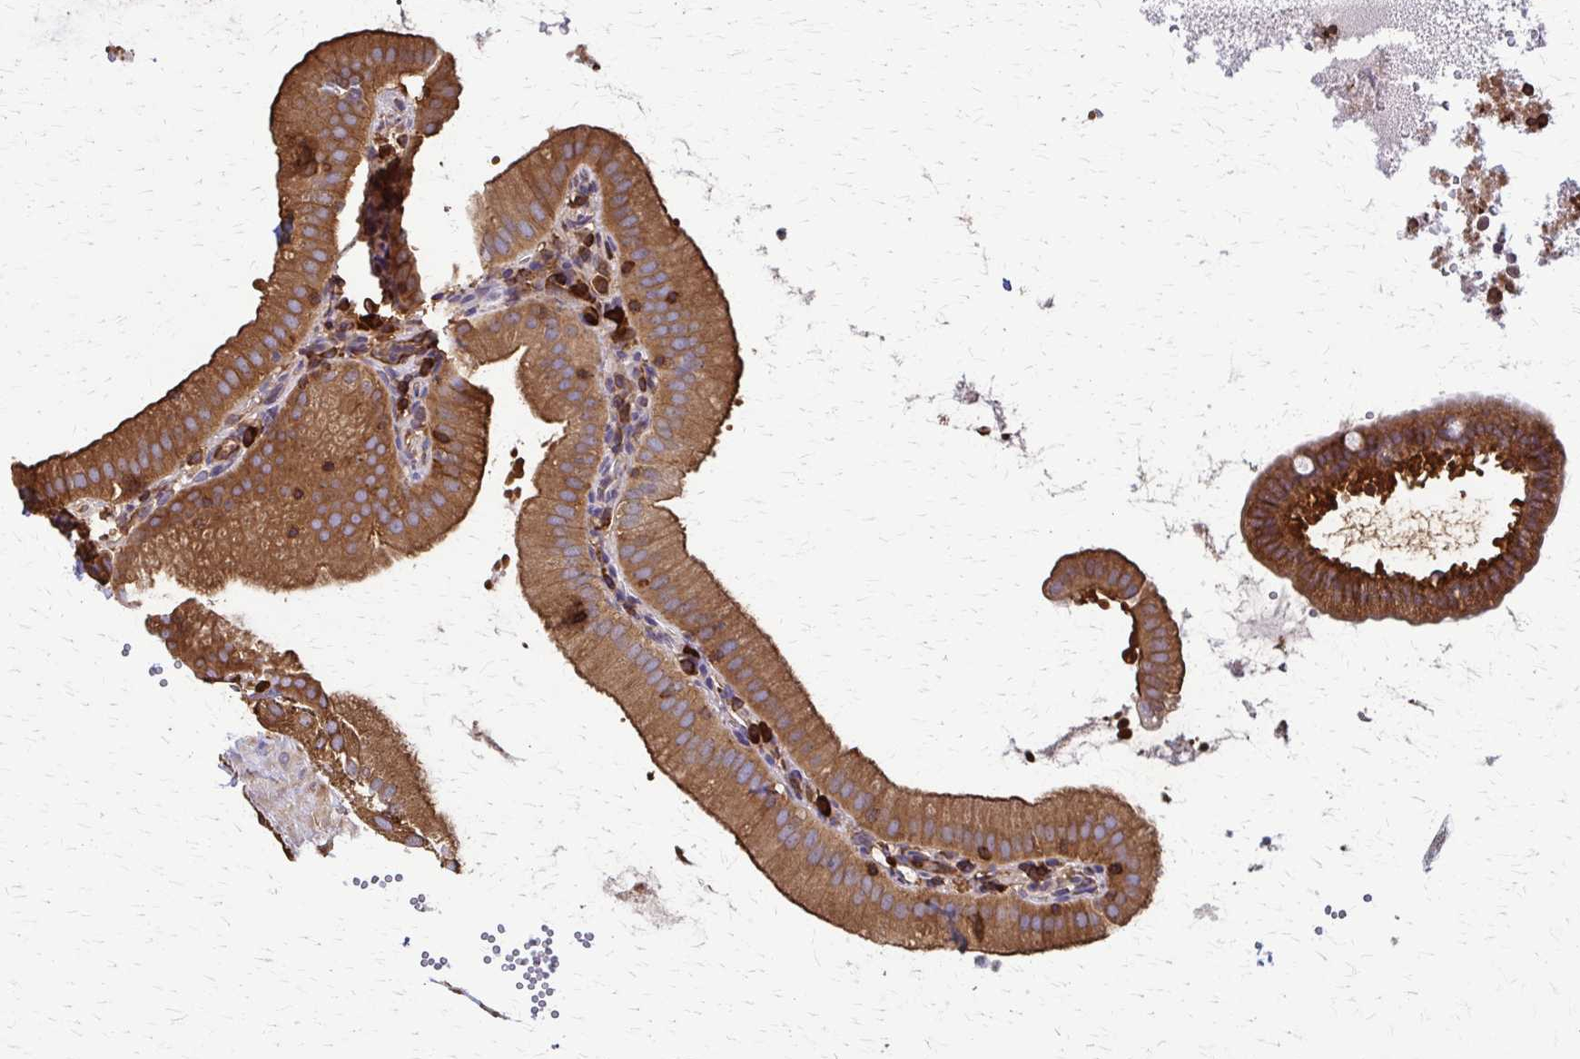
{"staining": {"intensity": "strong", "quantity": ">75%", "location": "cytoplasmic/membranous"}, "tissue": "gallbladder", "cell_type": "Glandular cells", "image_type": "normal", "snomed": [{"axis": "morphology", "description": "Normal tissue, NOS"}, {"axis": "topography", "description": "Gallbladder"}], "caption": "The histopathology image shows immunohistochemical staining of benign gallbladder. There is strong cytoplasmic/membranous staining is identified in about >75% of glandular cells. The protein is stained brown, and the nuclei are stained in blue (DAB IHC with brightfield microscopy, high magnification).", "gene": "EEF2", "patient": {"sex": "female", "age": 65}}